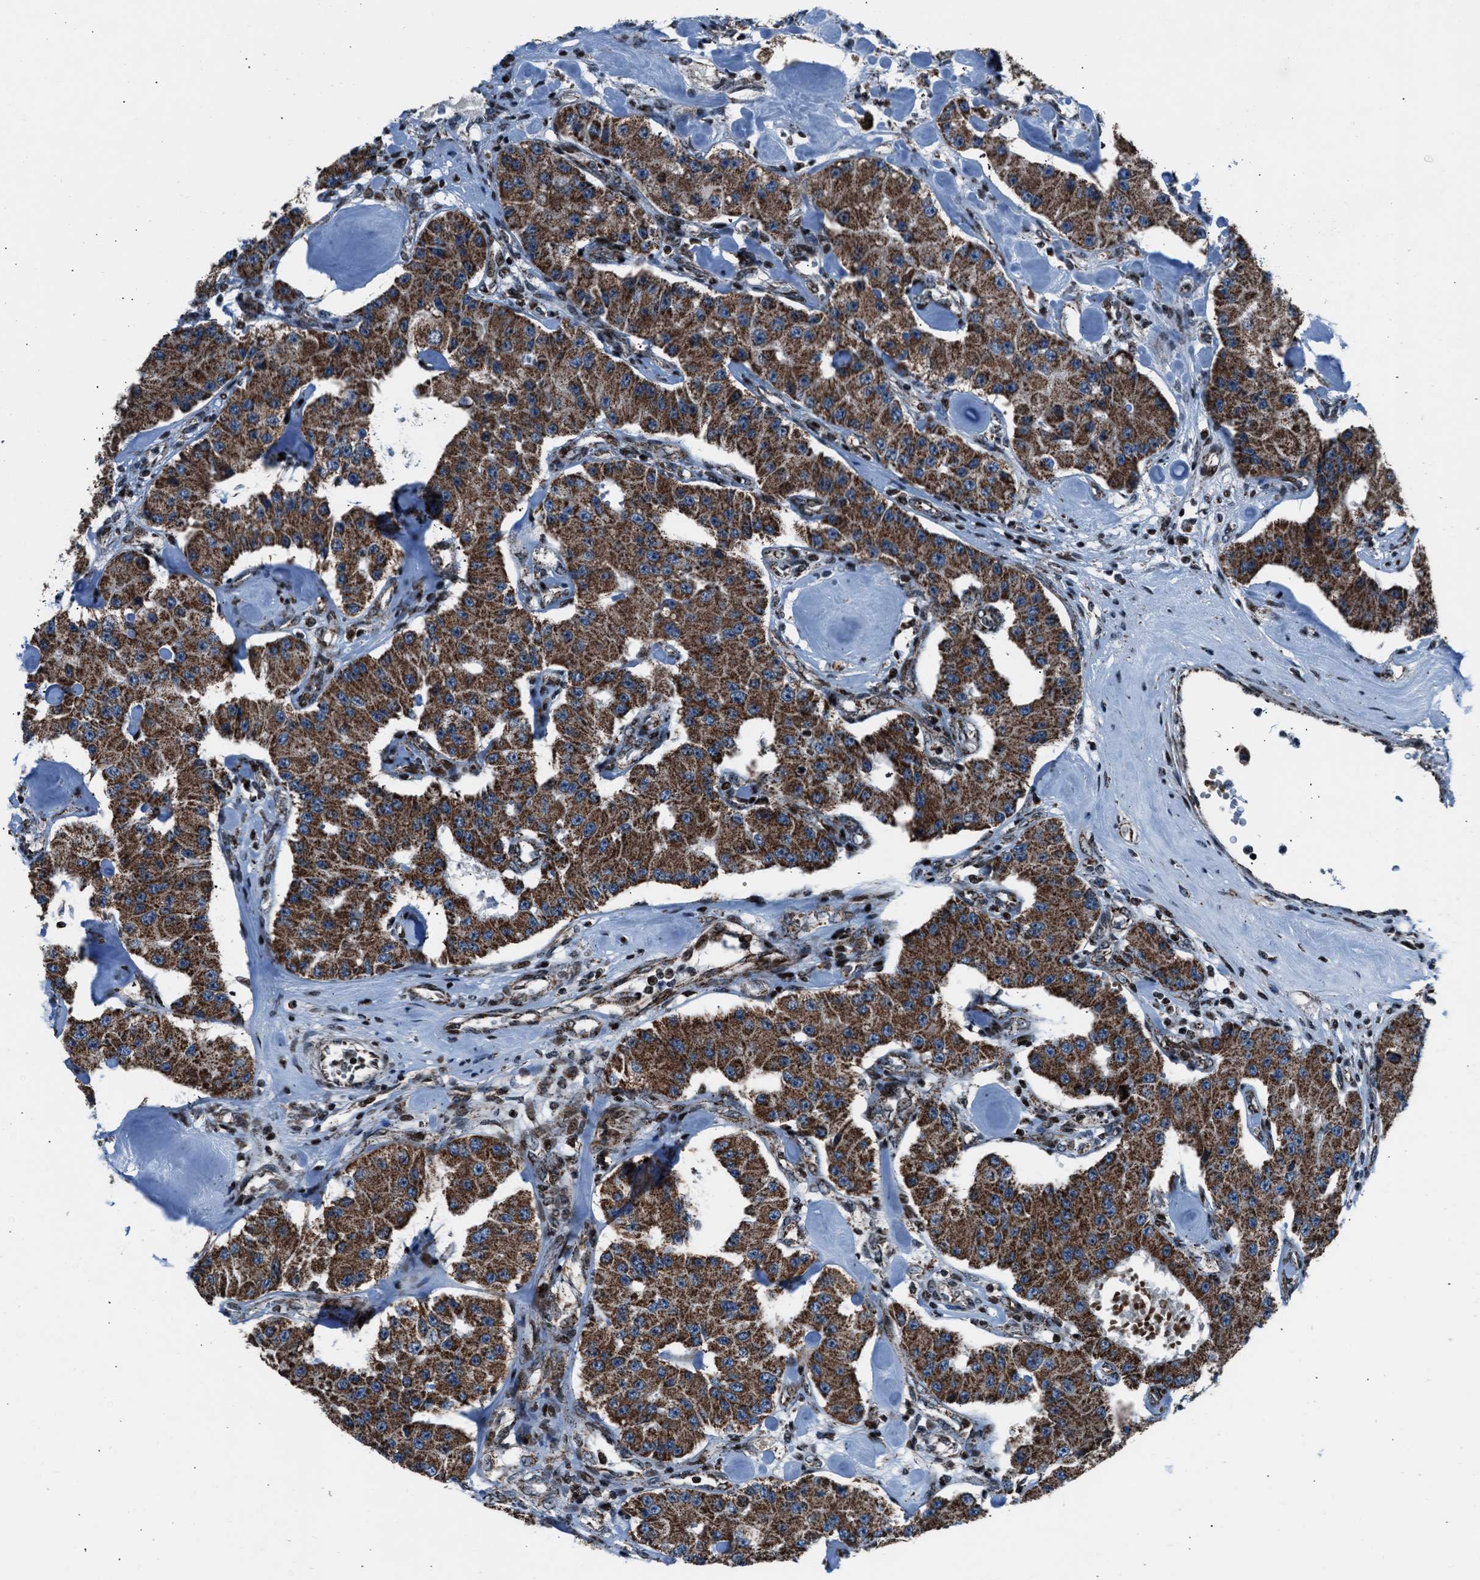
{"staining": {"intensity": "moderate", "quantity": ">75%", "location": "cytoplasmic/membranous"}, "tissue": "carcinoid", "cell_type": "Tumor cells", "image_type": "cancer", "snomed": [{"axis": "morphology", "description": "Carcinoid, malignant, NOS"}, {"axis": "topography", "description": "Pancreas"}], "caption": "The micrograph exhibits a brown stain indicating the presence of a protein in the cytoplasmic/membranous of tumor cells in carcinoid.", "gene": "MORC3", "patient": {"sex": "male", "age": 41}}